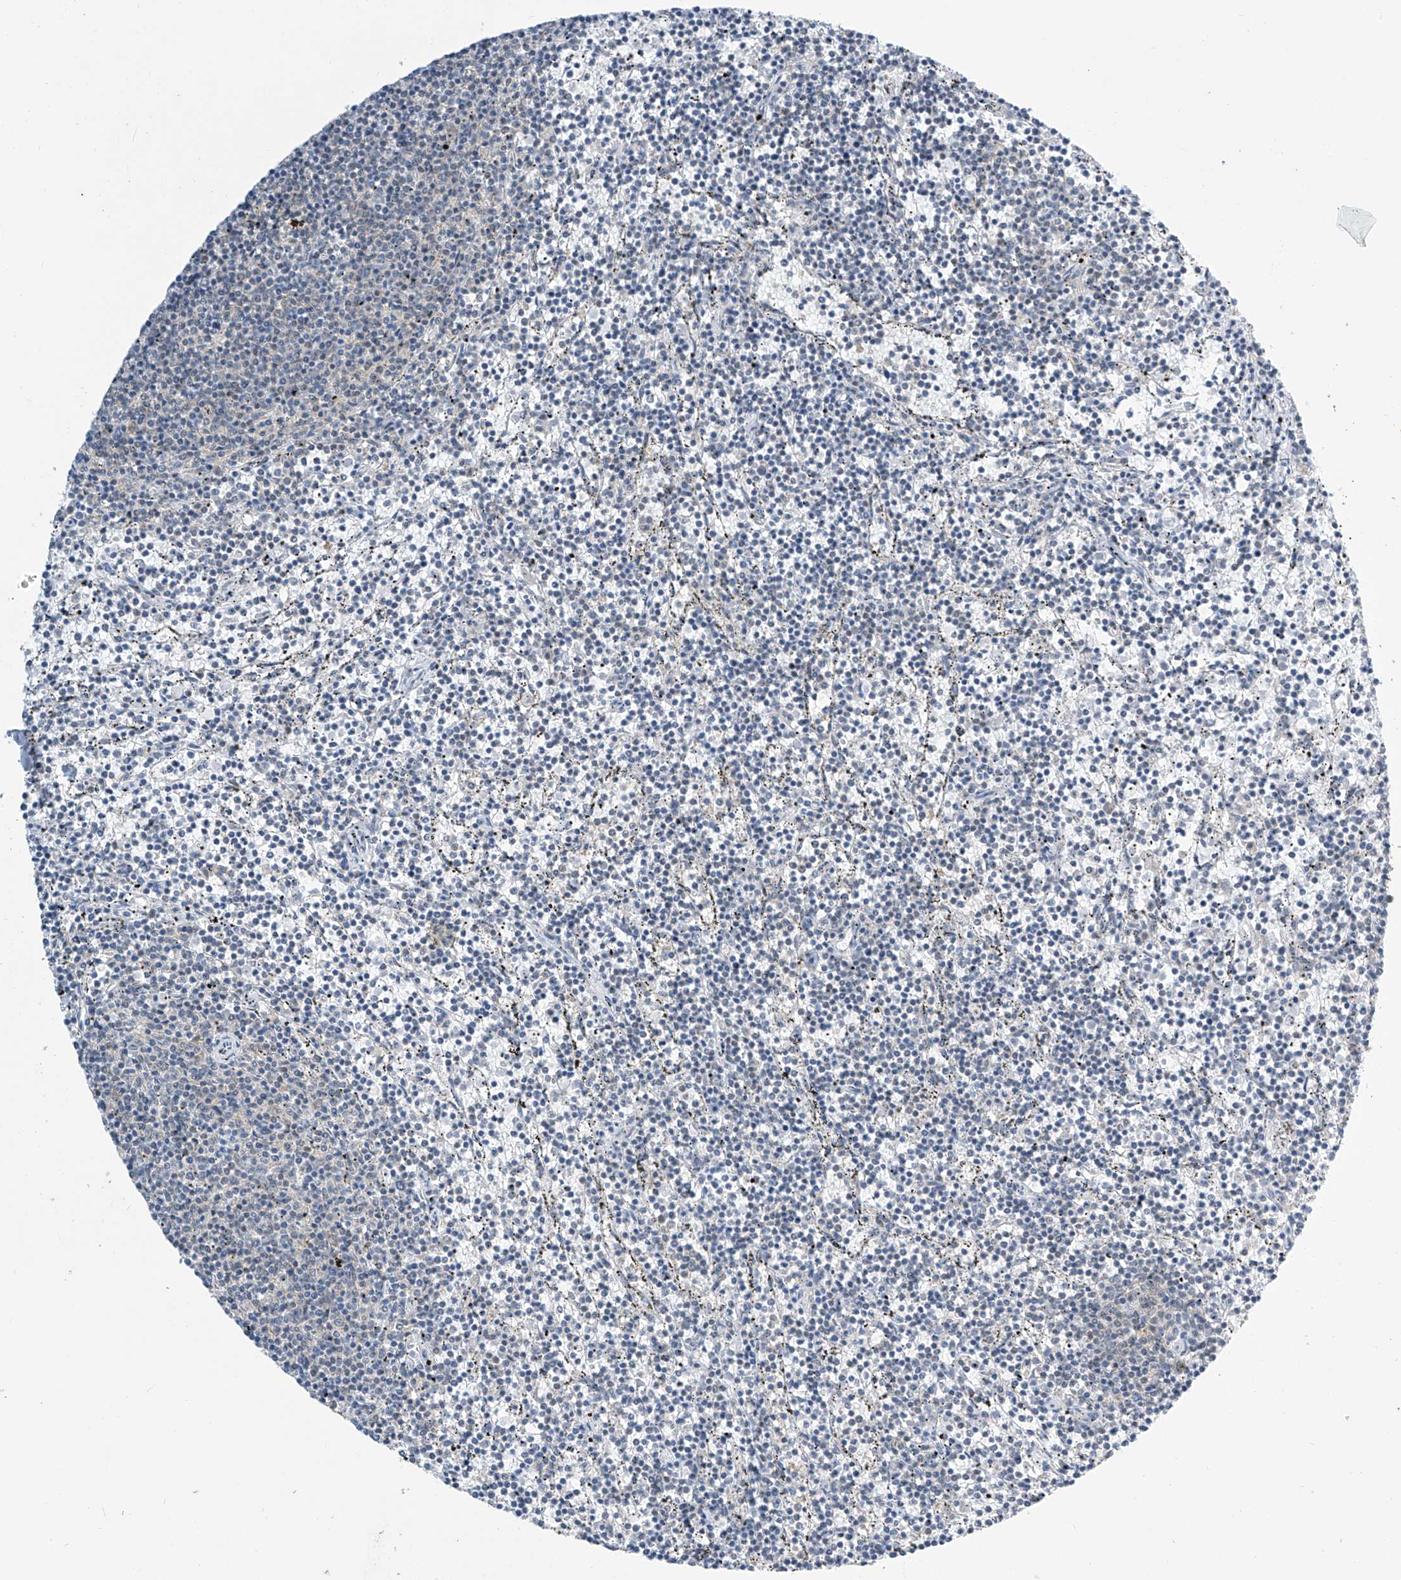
{"staining": {"intensity": "negative", "quantity": "none", "location": "none"}, "tissue": "lymphoma", "cell_type": "Tumor cells", "image_type": "cancer", "snomed": [{"axis": "morphology", "description": "Malignant lymphoma, non-Hodgkin's type, Low grade"}, {"axis": "topography", "description": "Spleen"}], "caption": "This is an immunohistochemistry (IHC) histopathology image of low-grade malignant lymphoma, non-Hodgkin's type. There is no expression in tumor cells.", "gene": "APLF", "patient": {"sex": "female", "age": 50}}